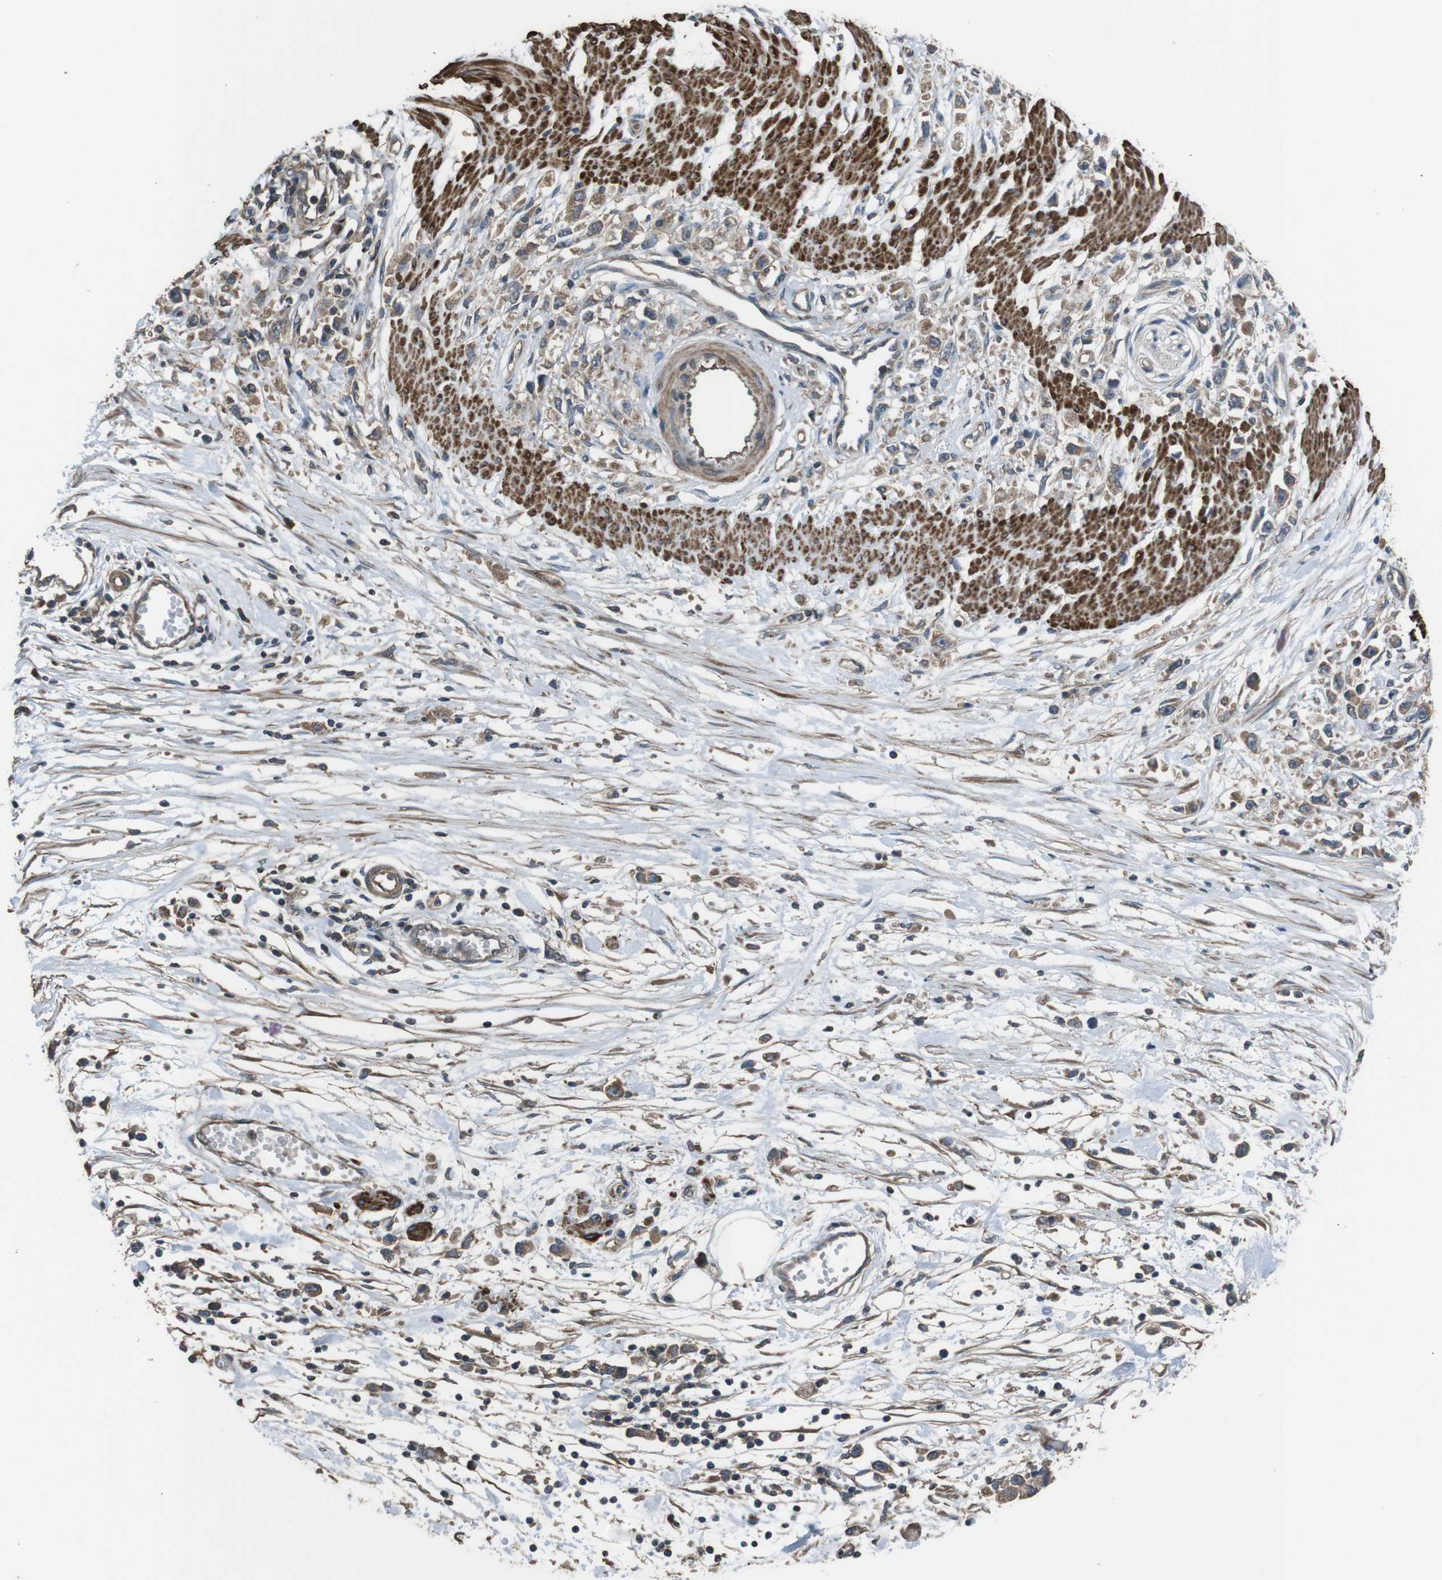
{"staining": {"intensity": "moderate", "quantity": ">75%", "location": "cytoplasmic/membranous"}, "tissue": "stomach cancer", "cell_type": "Tumor cells", "image_type": "cancer", "snomed": [{"axis": "morphology", "description": "Adenocarcinoma, NOS"}, {"axis": "topography", "description": "Stomach"}], "caption": "Moderate cytoplasmic/membranous expression for a protein is present in approximately >75% of tumor cells of stomach adenocarcinoma using immunohistochemistry.", "gene": "FUT2", "patient": {"sex": "female", "age": 59}}